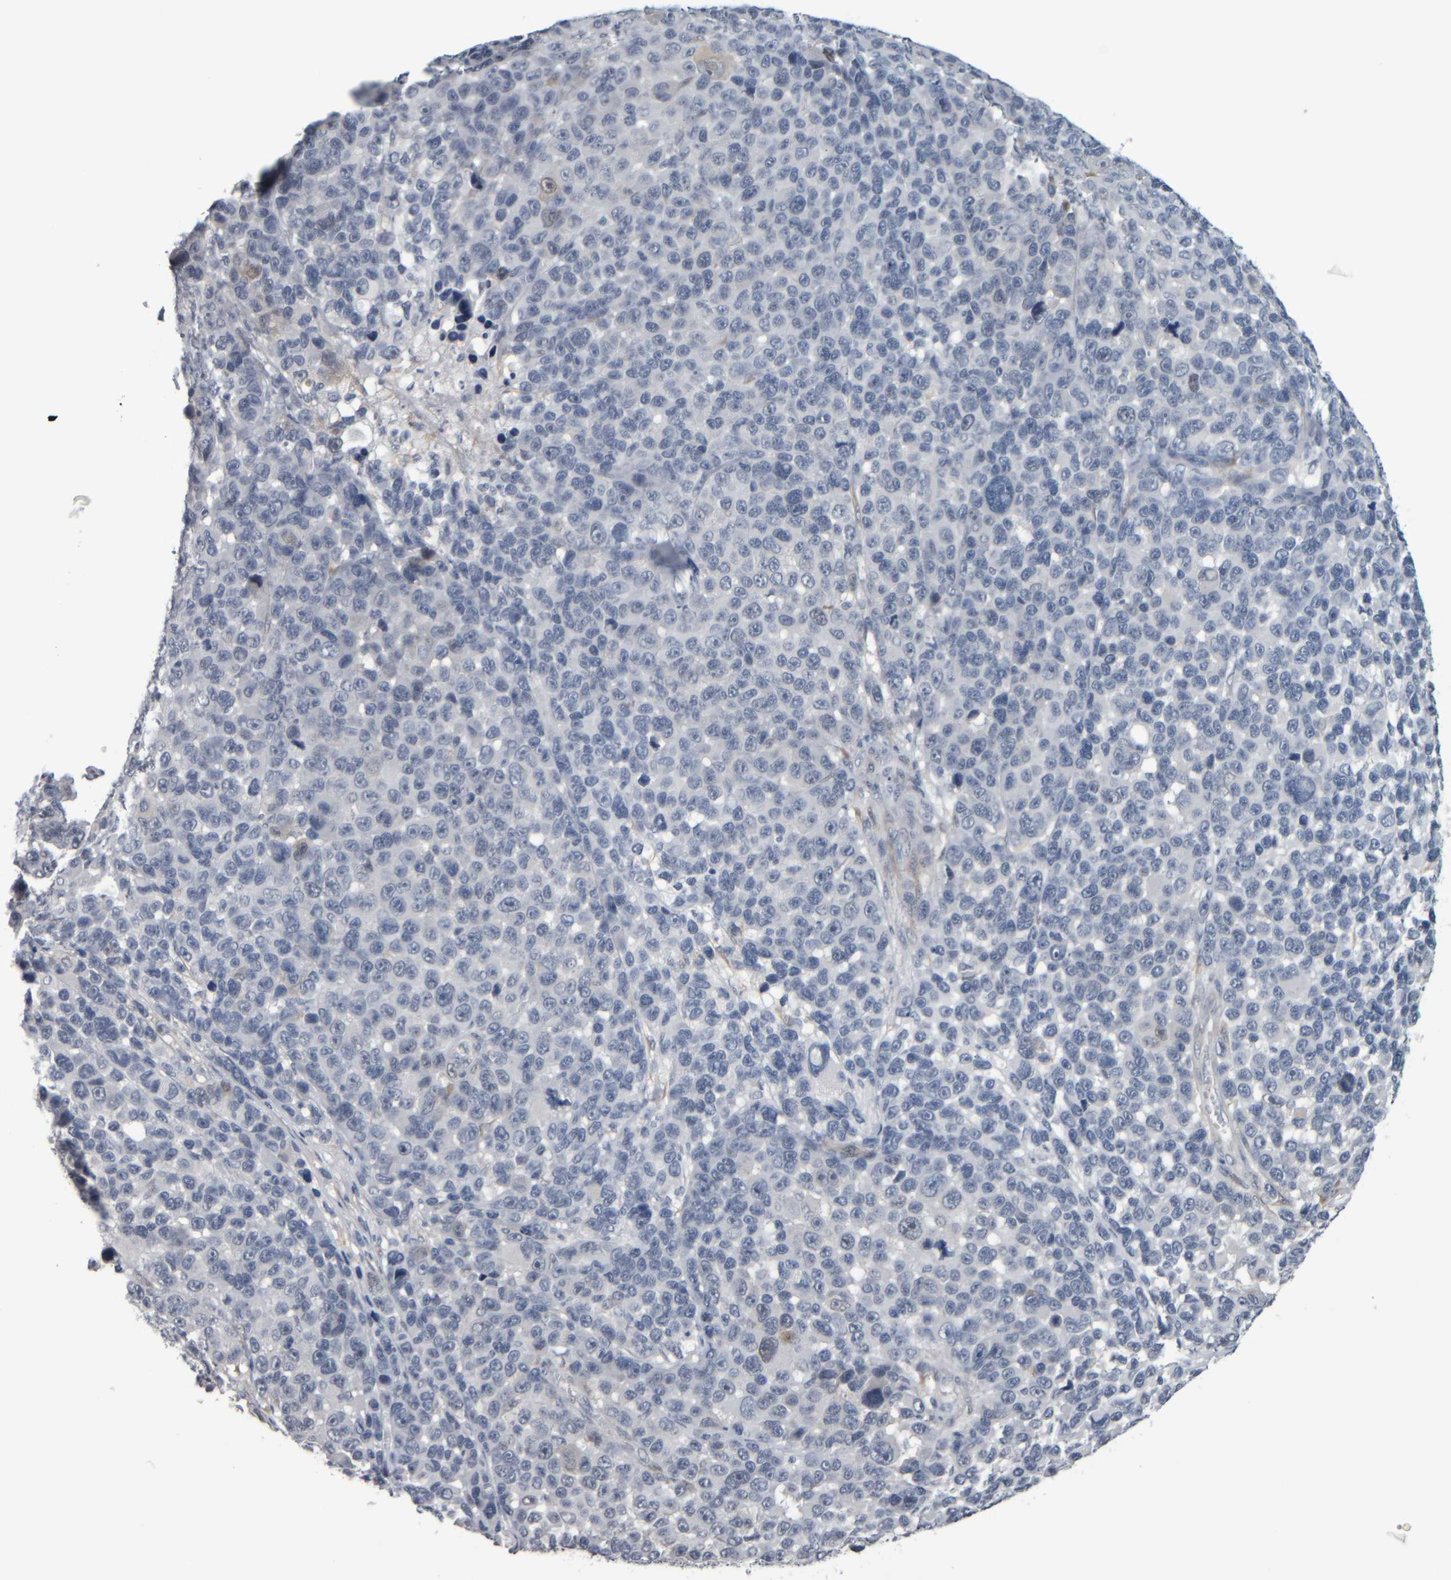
{"staining": {"intensity": "negative", "quantity": "none", "location": "none"}, "tissue": "melanoma", "cell_type": "Tumor cells", "image_type": "cancer", "snomed": [{"axis": "morphology", "description": "Malignant melanoma, NOS"}, {"axis": "topography", "description": "Skin"}], "caption": "DAB (3,3'-diaminobenzidine) immunohistochemical staining of human melanoma exhibits no significant staining in tumor cells. (Brightfield microscopy of DAB (3,3'-diaminobenzidine) IHC at high magnification).", "gene": "COL14A1", "patient": {"sex": "male", "age": 53}}